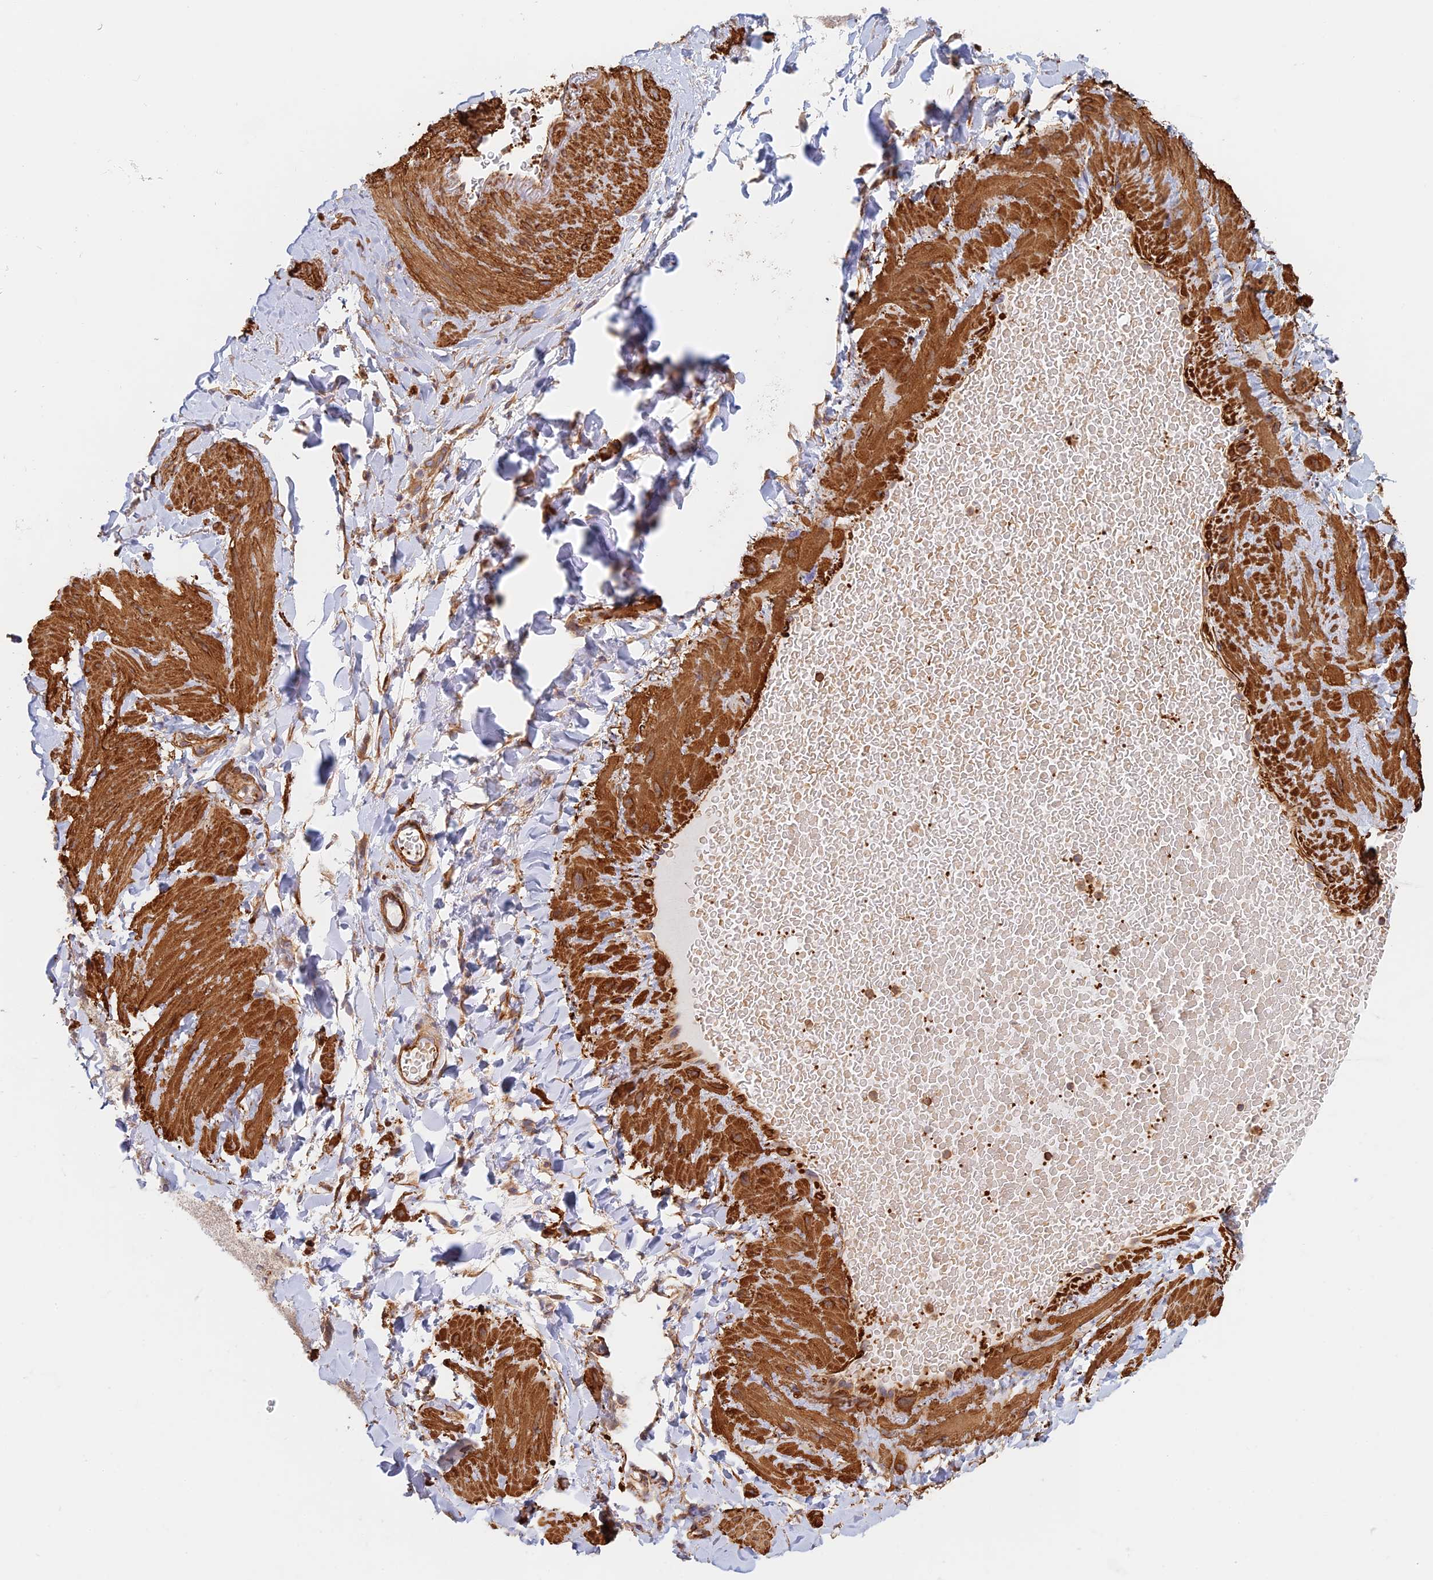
{"staining": {"intensity": "moderate", "quantity": "25%-75%", "location": "cytoplasmic/membranous"}, "tissue": "adipose tissue", "cell_type": "Adipocytes", "image_type": "normal", "snomed": [{"axis": "morphology", "description": "Normal tissue, NOS"}, {"axis": "topography", "description": "Soft tissue"}, {"axis": "topography", "description": "Vascular tissue"}], "caption": "Immunohistochemistry (IHC) histopathology image of unremarkable human adipose tissue stained for a protein (brown), which exhibits medium levels of moderate cytoplasmic/membranous expression in about 25%-75% of adipocytes.", "gene": "PAK4", "patient": {"sex": "male", "age": 54}}